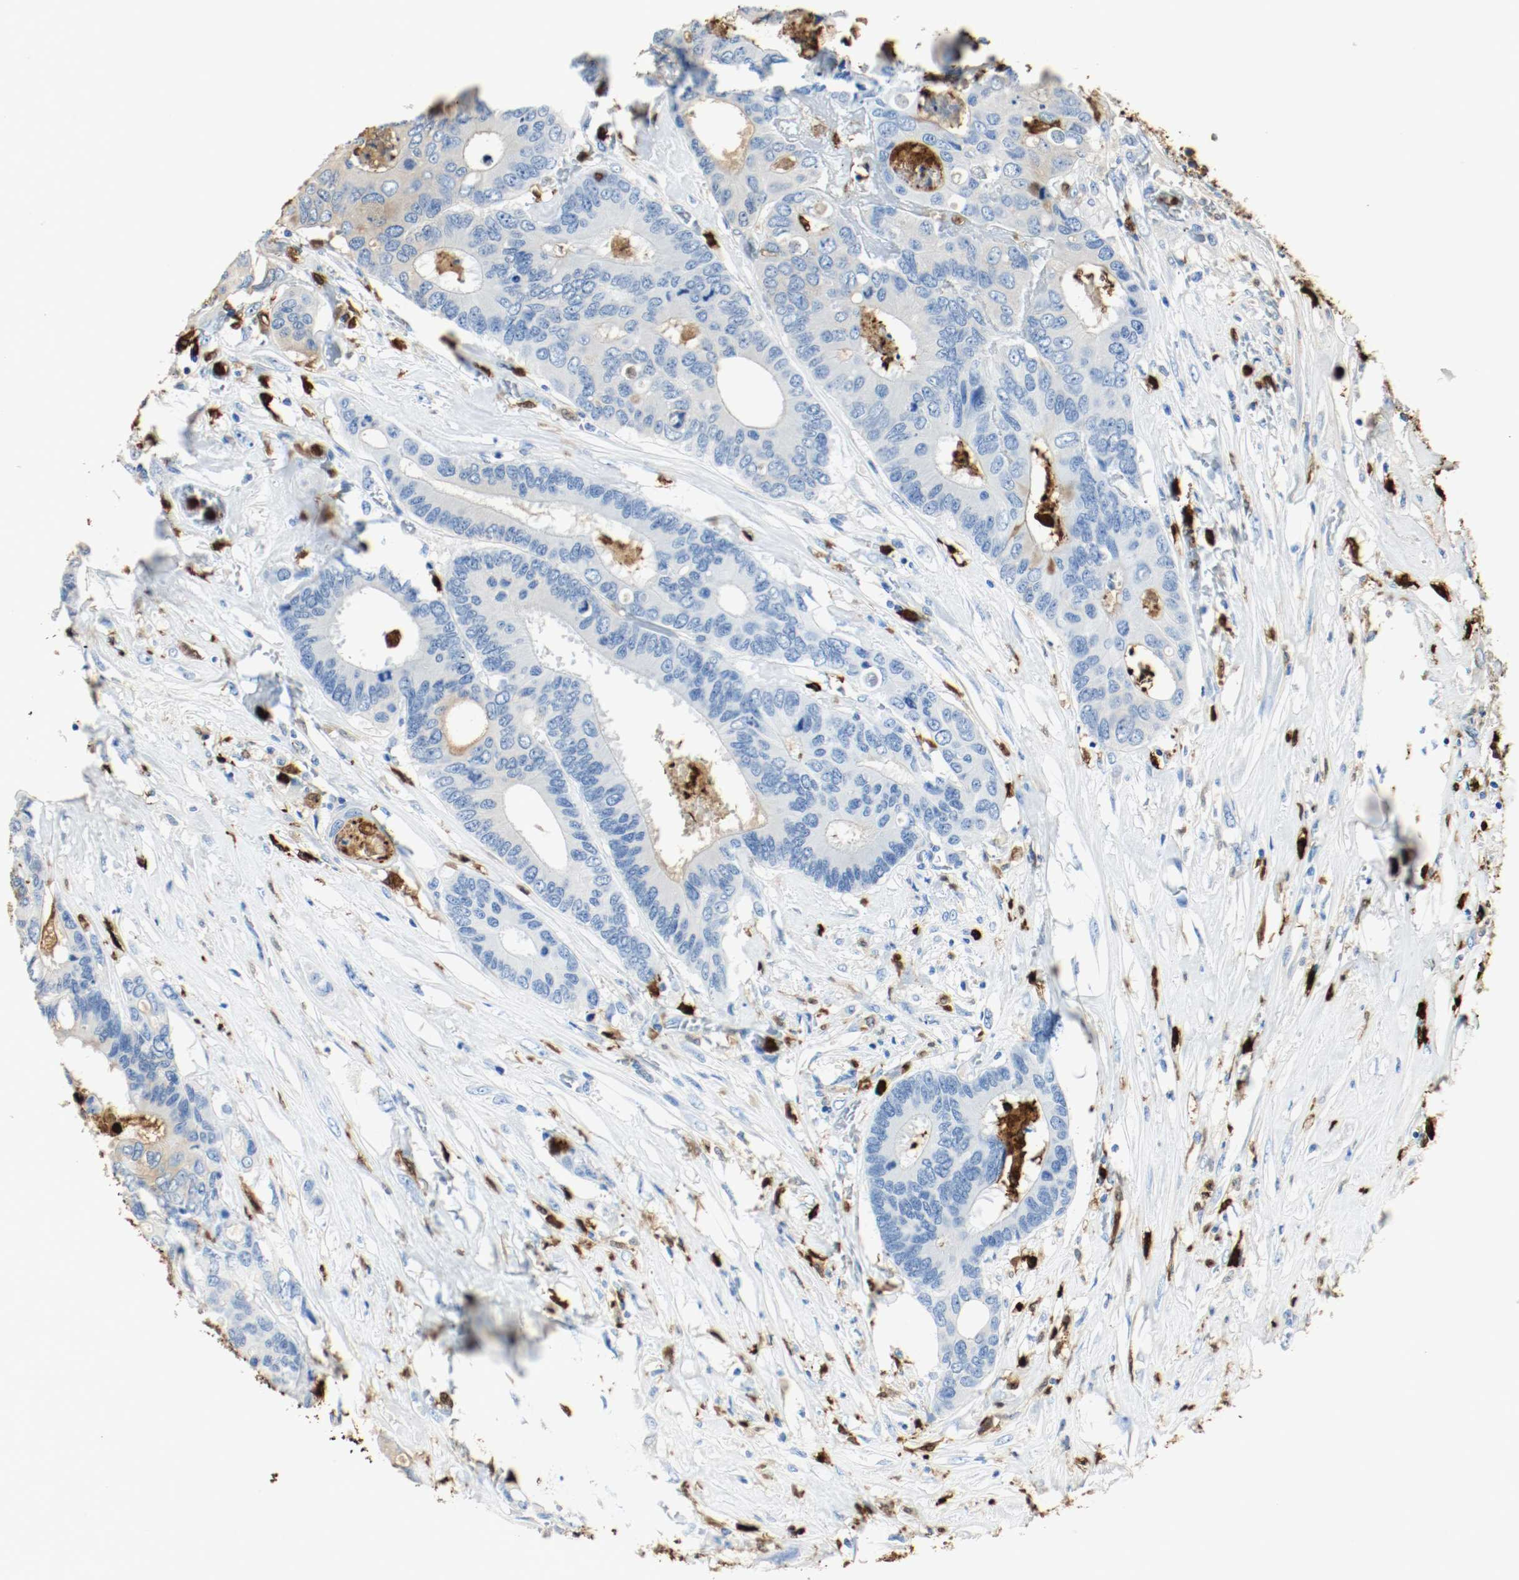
{"staining": {"intensity": "negative", "quantity": "none", "location": "none"}, "tissue": "colorectal cancer", "cell_type": "Tumor cells", "image_type": "cancer", "snomed": [{"axis": "morphology", "description": "Adenocarcinoma, NOS"}, {"axis": "topography", "description": "Rectum"}], "caption": "Micrograph shows no protein expression in tumor cells of colorectal cancer (adenocarcinoma) tissue. Brightfield microscopy of immunohistochemistry (IHC) stained with DAB (3,3'-diaminobenzidine) (brown) and hematoxylin (blue), captured at high magnification.", "gene": "S100A9", "patient": {"sex": "male", "age": 55}}